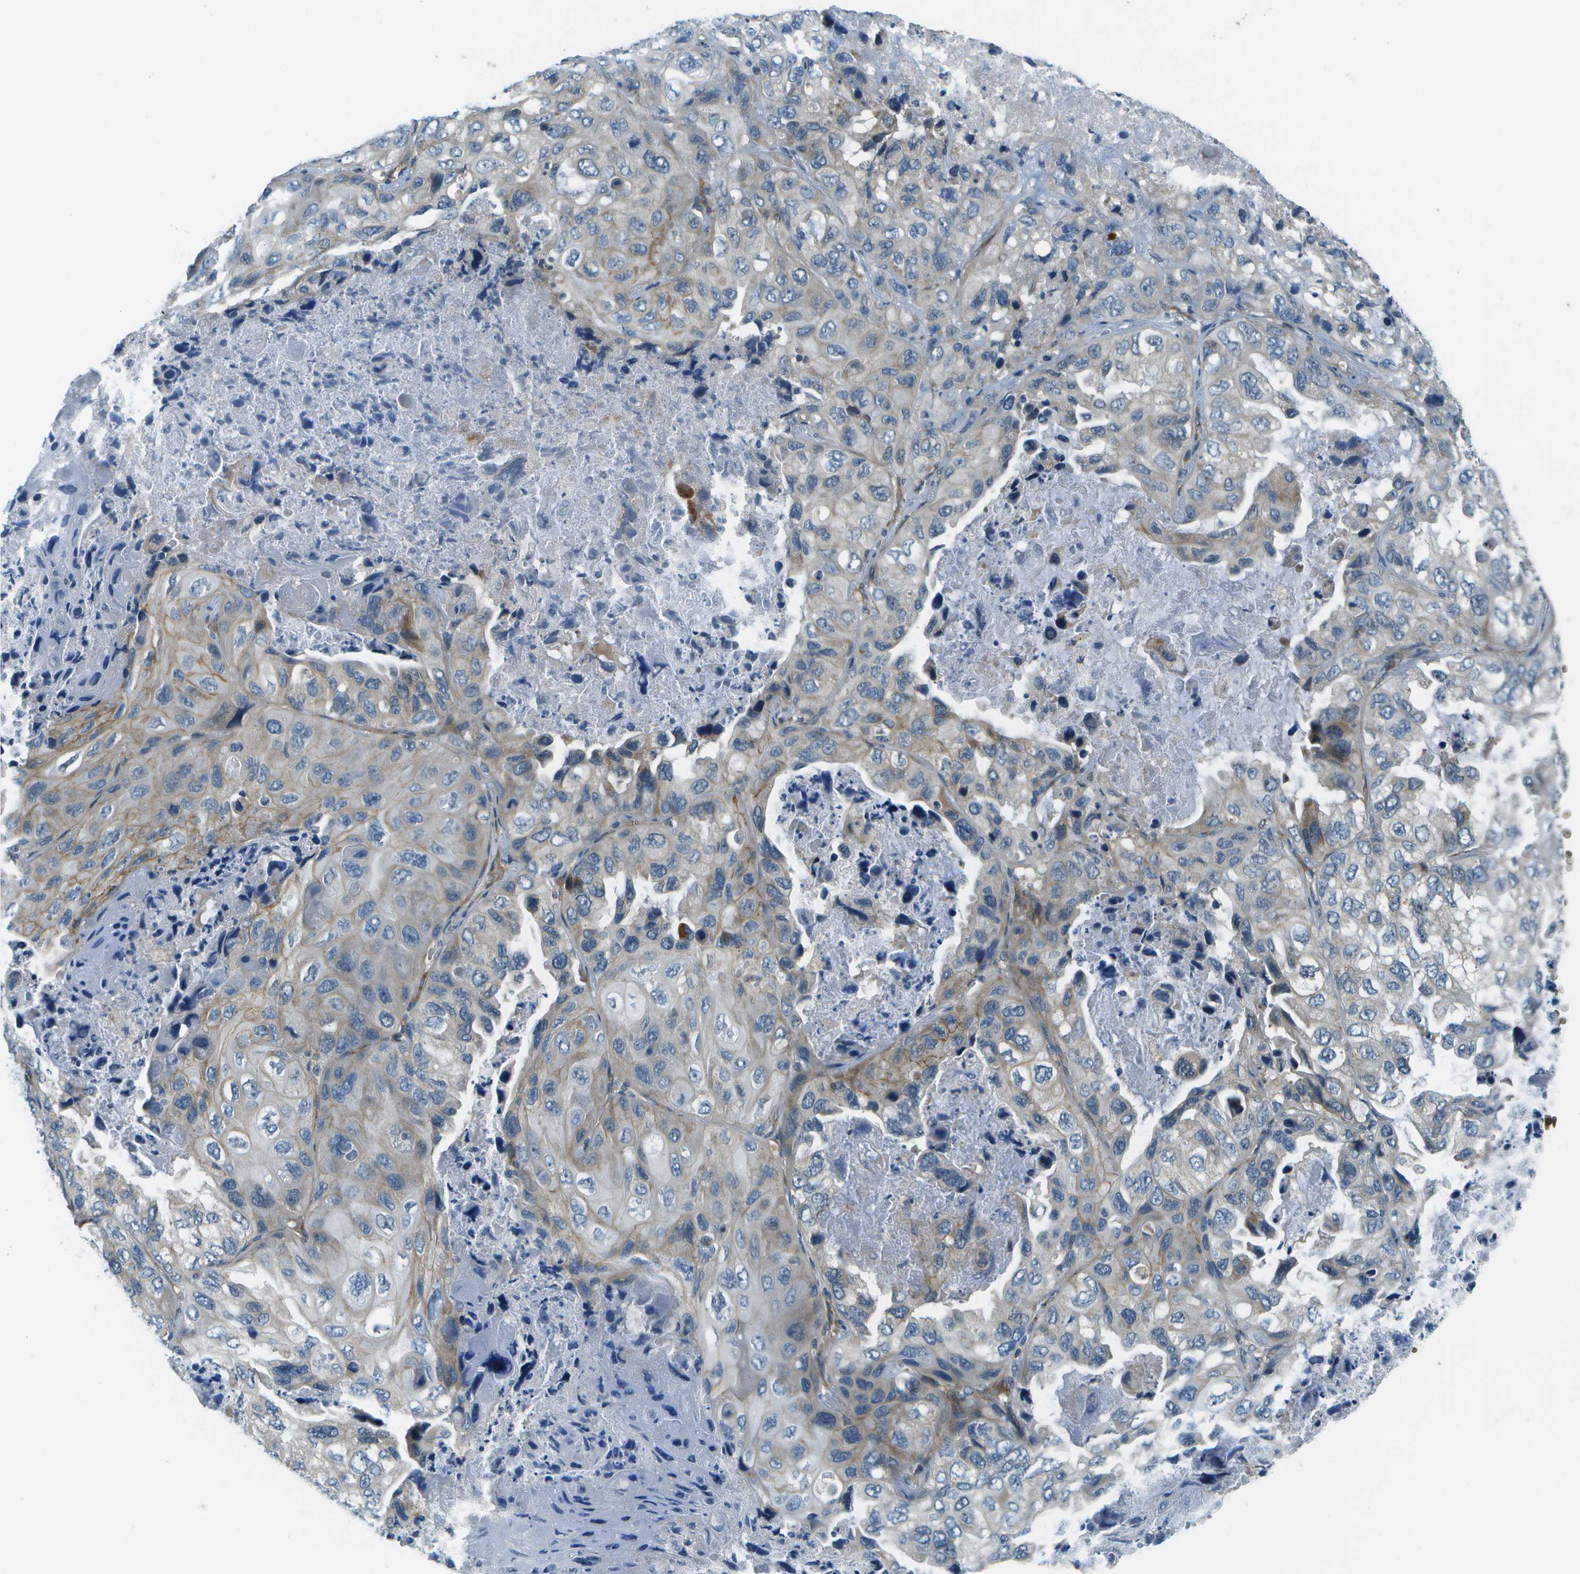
{"staining": {"intensity": "moderate", "quantity": "<25%", "location": "cytoplasmic/membranous"}, "tissue": "lung cancer", "cell_type": "Tumor cells", "image_type": "cancer", "snomed": [{"axis": "morphology", "description": "Squamous cell carcinoma, NOS"}, {"axis": "topography", "description": "Lung"}], "caption": "Immunohistochemistry (IHC) photomicrograph of neoplastic tissue: lung squamous cell carcinoma stained using immunohistochemistry shows low levels of moderate protein expression localized specifically in the cytoplasmic/membranous of tumor cells, appearing as a cytoplasmic/membranous brown color.", "gene": "CTIF", "patient": {"sex": "female", "age": 73}}